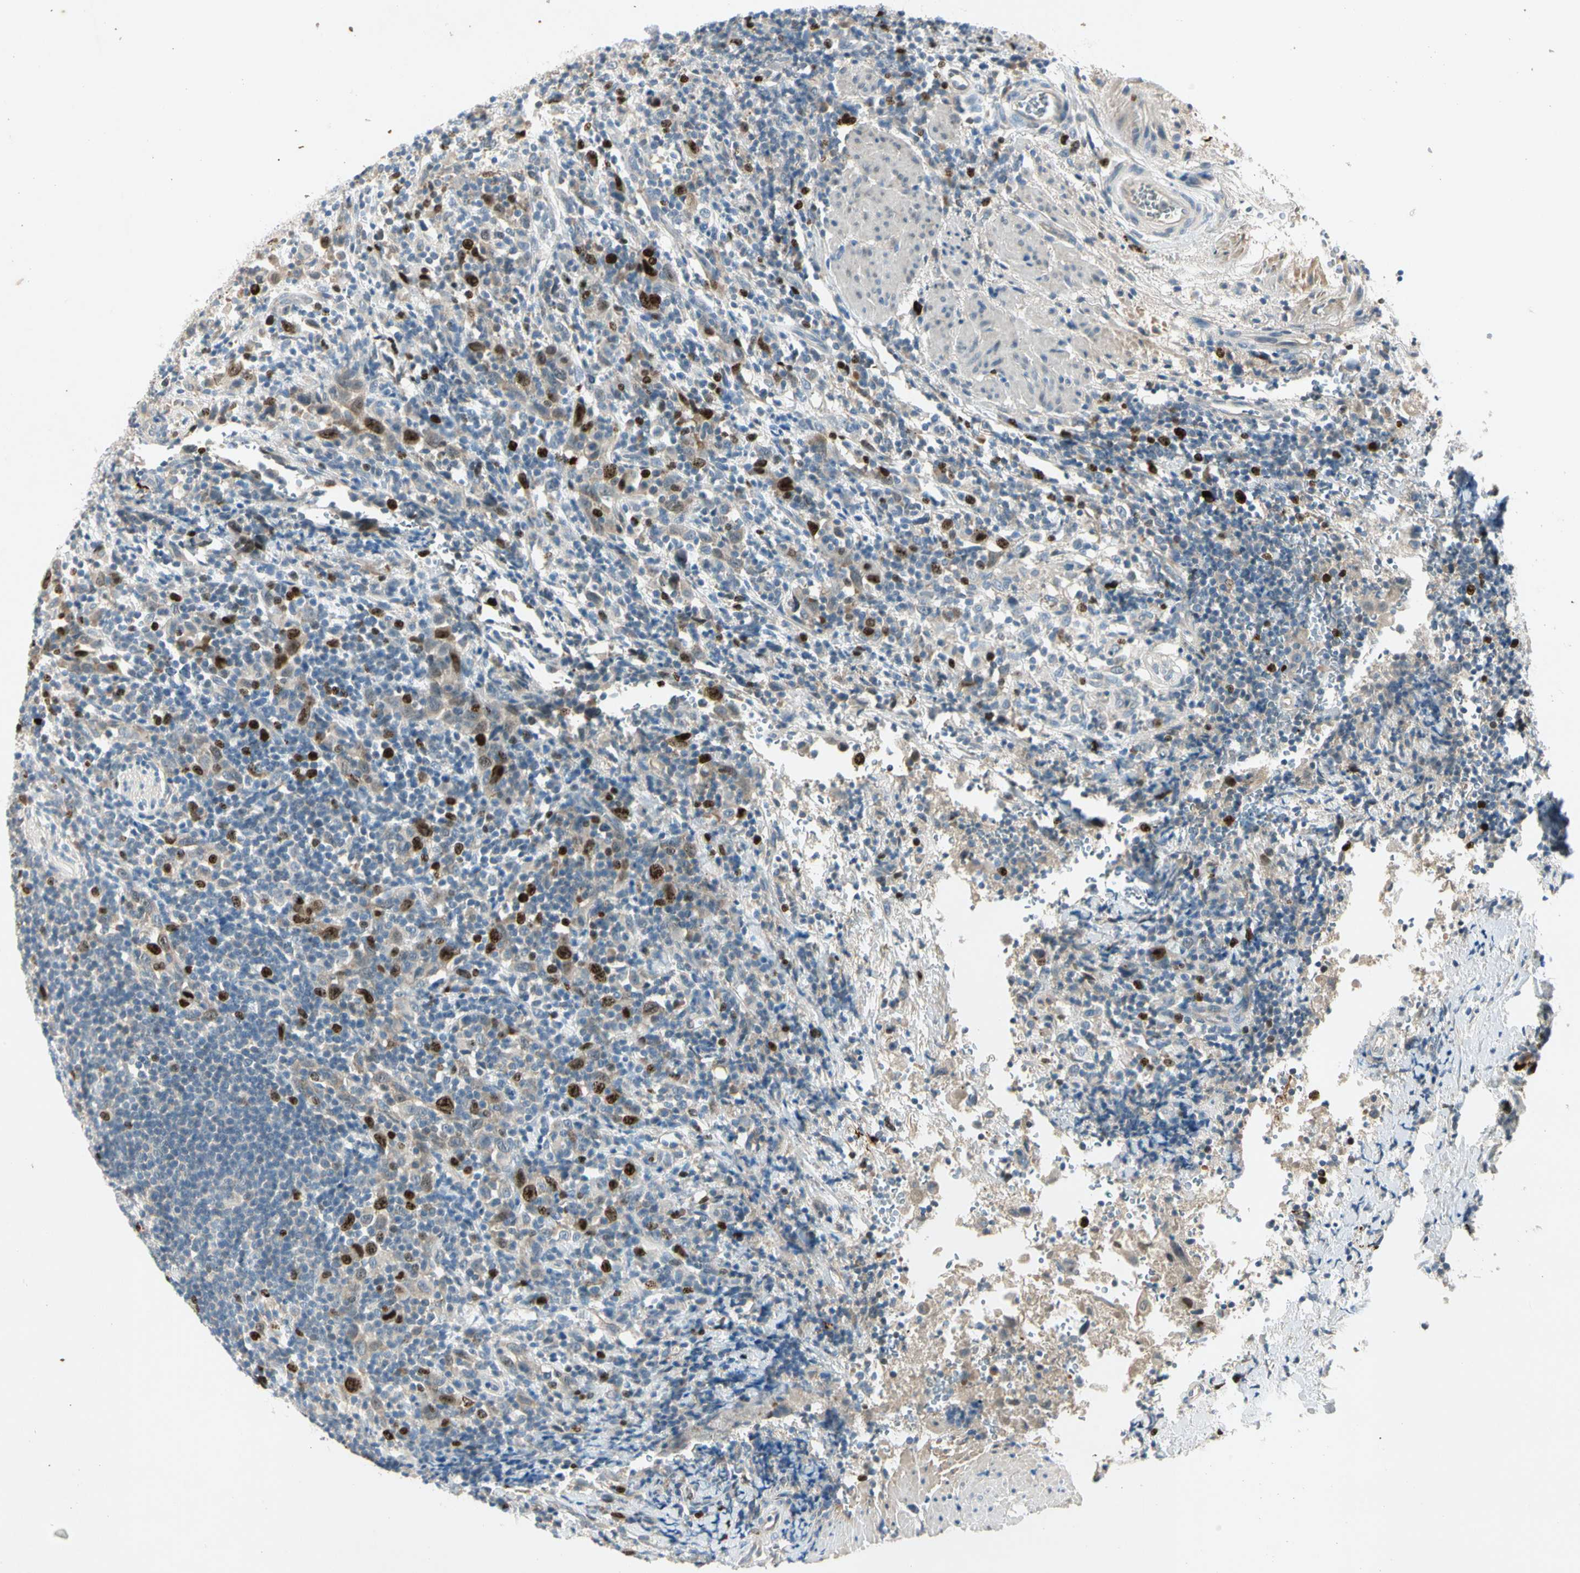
{"staining": {"intensity": "strong", "quantity": "<25%", "location": "nuclear"}, "tissue": "urothelial cancer", "cell_type": "Tumor cells", "image_type": "cancer", "snomed": [{"axis": "morphology", "description": "Urothelial carcinoma, High grade"}, {"axis": "topography", "description": "Urinary bladder"}], "caption": "Approximately <25% of tumor cells in human urothelial cancer reveal strong nuclear protein staining as visualized by brown immunohistochemical staining.", "gene": "PITX1", "patient": {"sex": "male", "age": 61}}